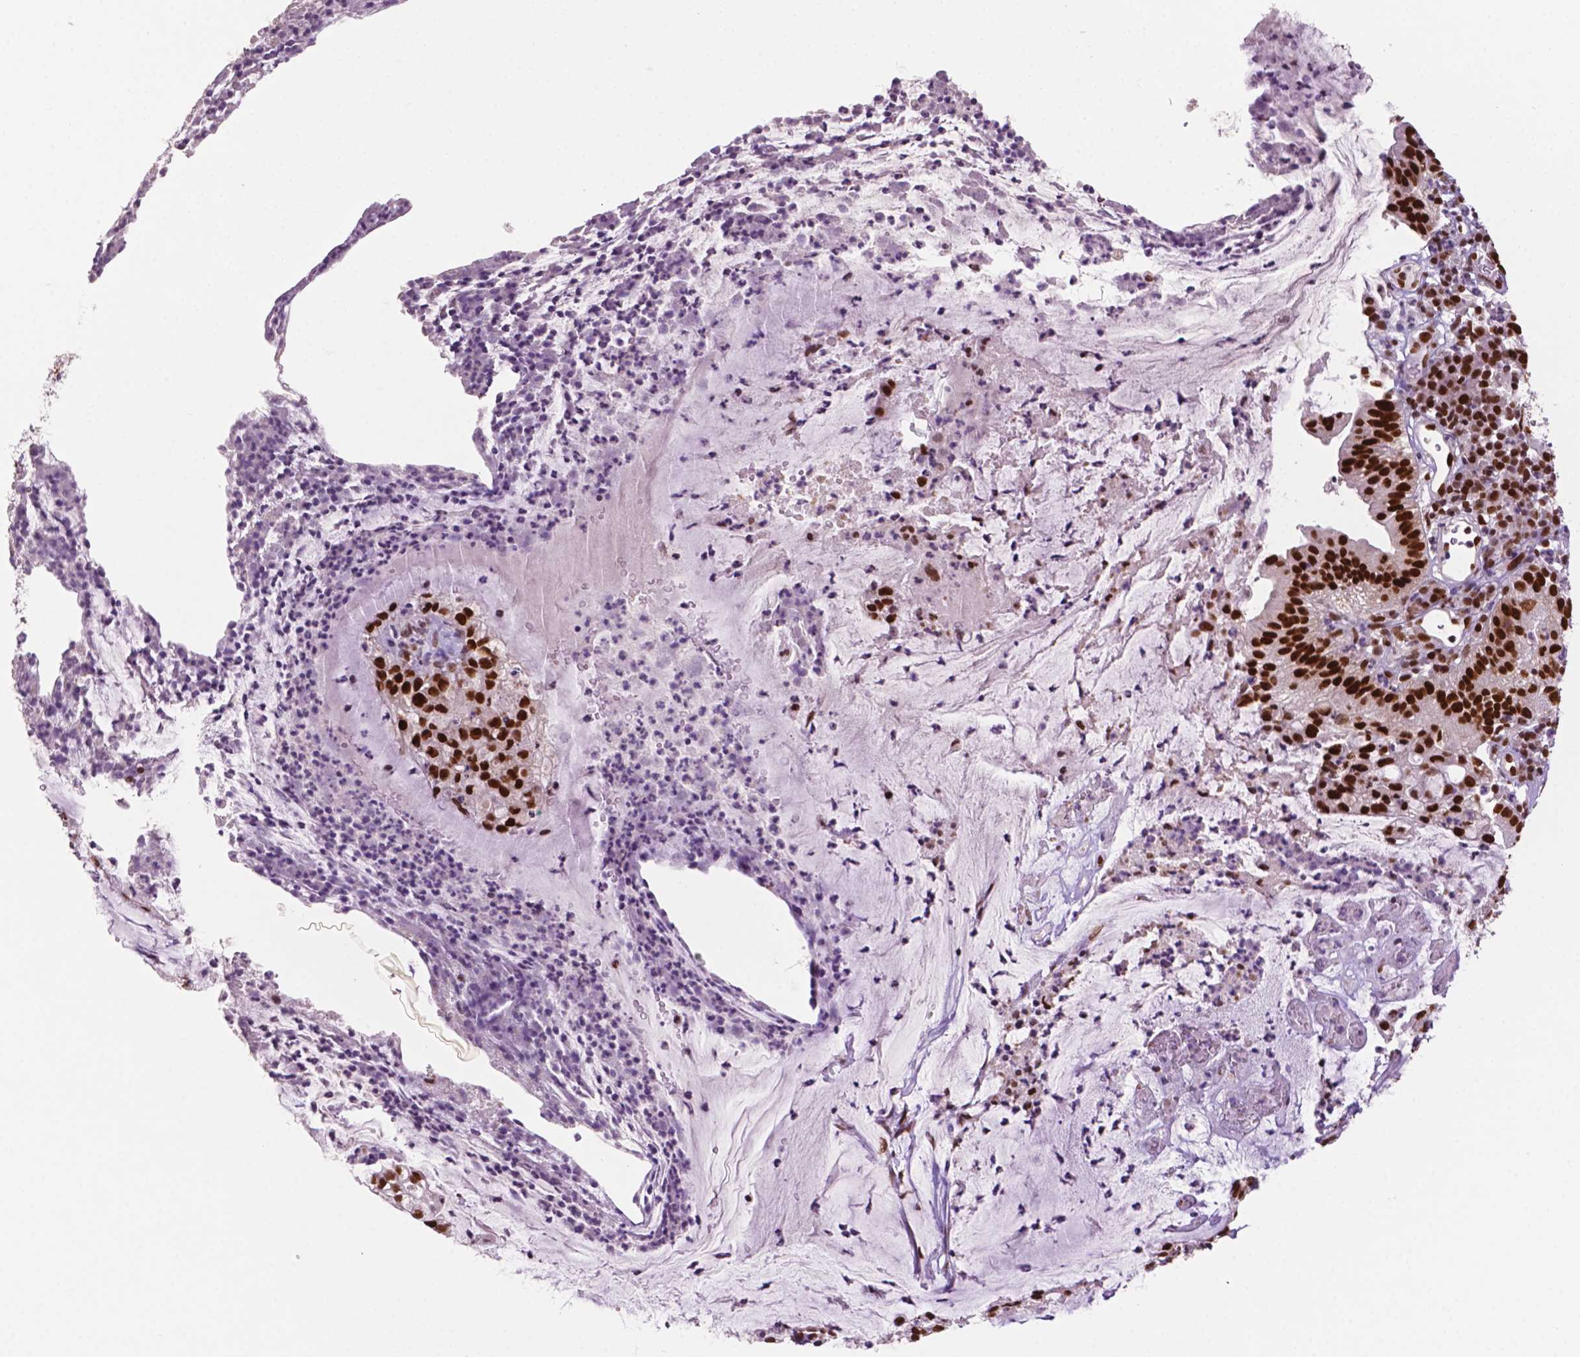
{"staining": {"intensity": "strong", "quantity": ">75%", "location": "nuclear"}, "tissue": "cervical cancer", "cell_type": "Tumor cells", "image_type": "cancer", "snomed": [{"axis": "morphology", "description": "Adenocarcinoma, NOS"}, {"axis": "topography", "description": "Cervix"}], "caption": "A histopathology image of adenocarcinoma (cervical) stained for a protein demonstrates strong nuclear brown staining in tumor cells.", "gene": "MLH1", "patient": {"sex": "female", "age": 41}}